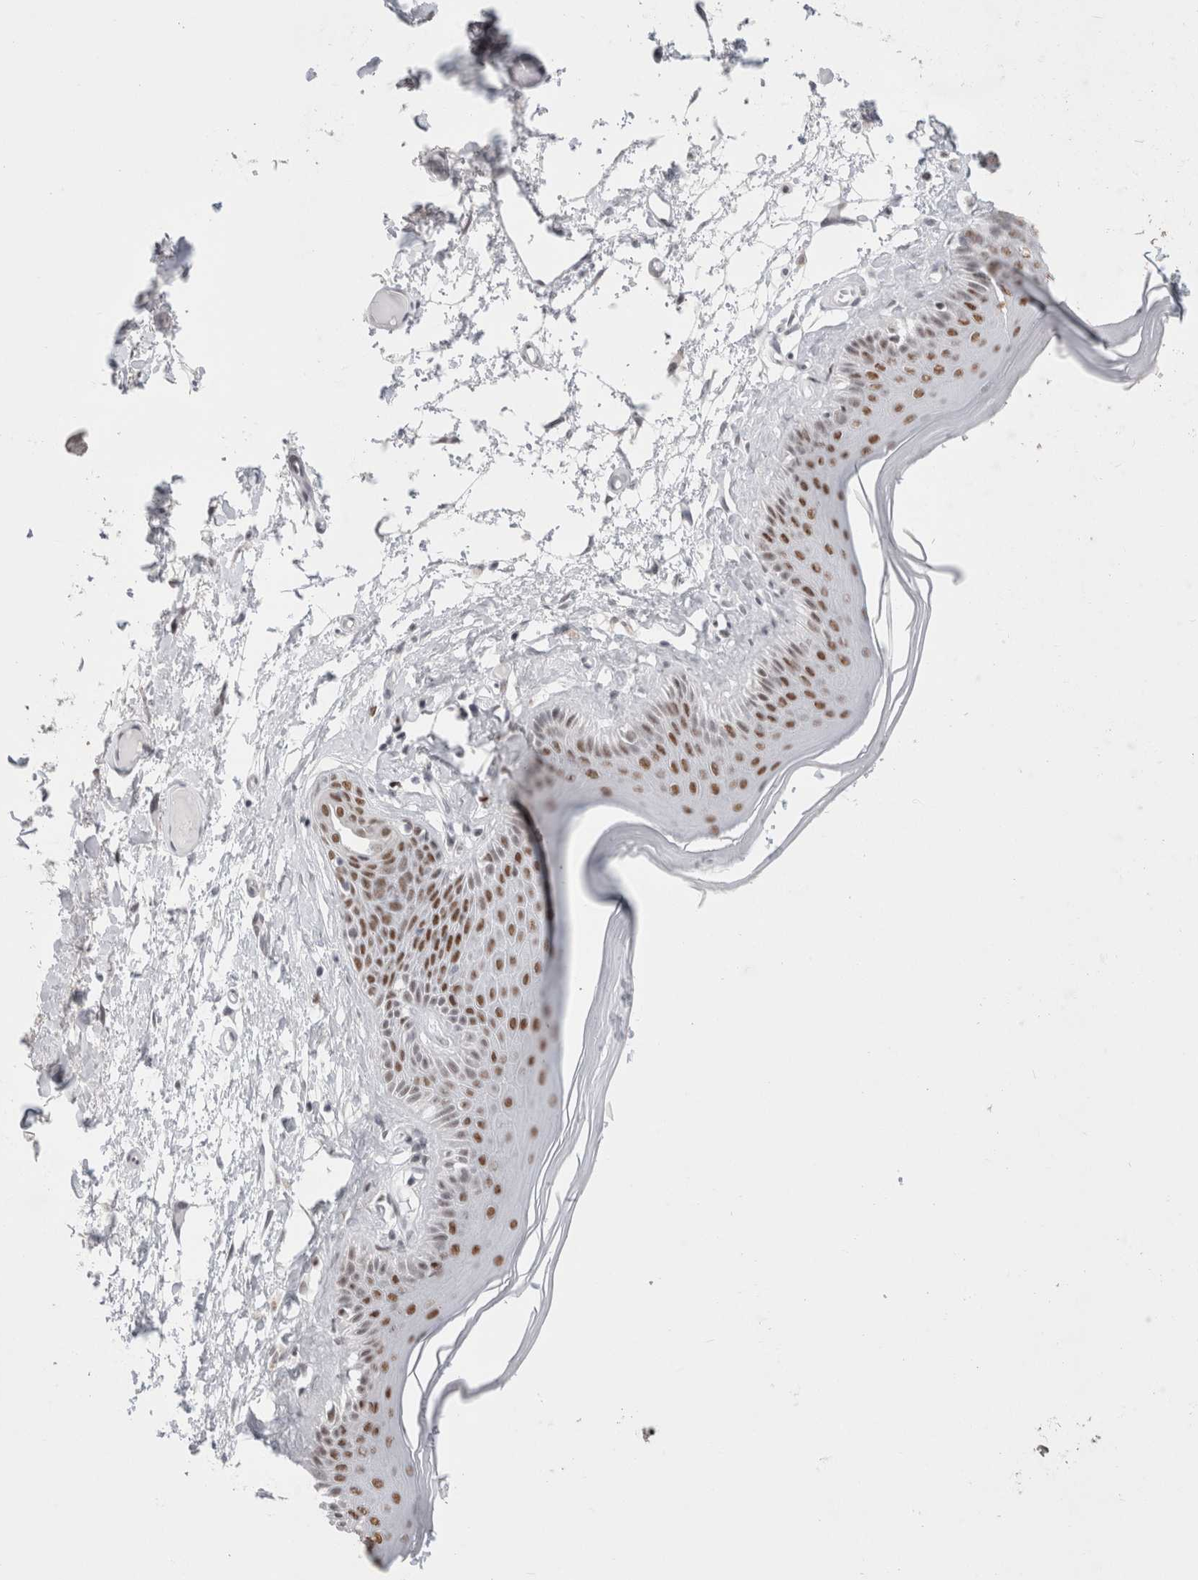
{"staining": {"intensity": "moderate", "quantity": ">75%", "location": "nuclear"}, "tissue": "skin", "cell_type": "Epidermal cells", "image_type": "normal", "snomed": [{"axis": "morphology", "description": "Normal tissue, NOS"}, {"axis": "topography", "description": "Vulva"}], "caption": "Moderate nuclear positivity for a protein is identified in about >75% of epidermal cells of unremarkable skin using IHC.", "gene": "SMARCC1", "patient": {"sex": "female", "age": 73}}